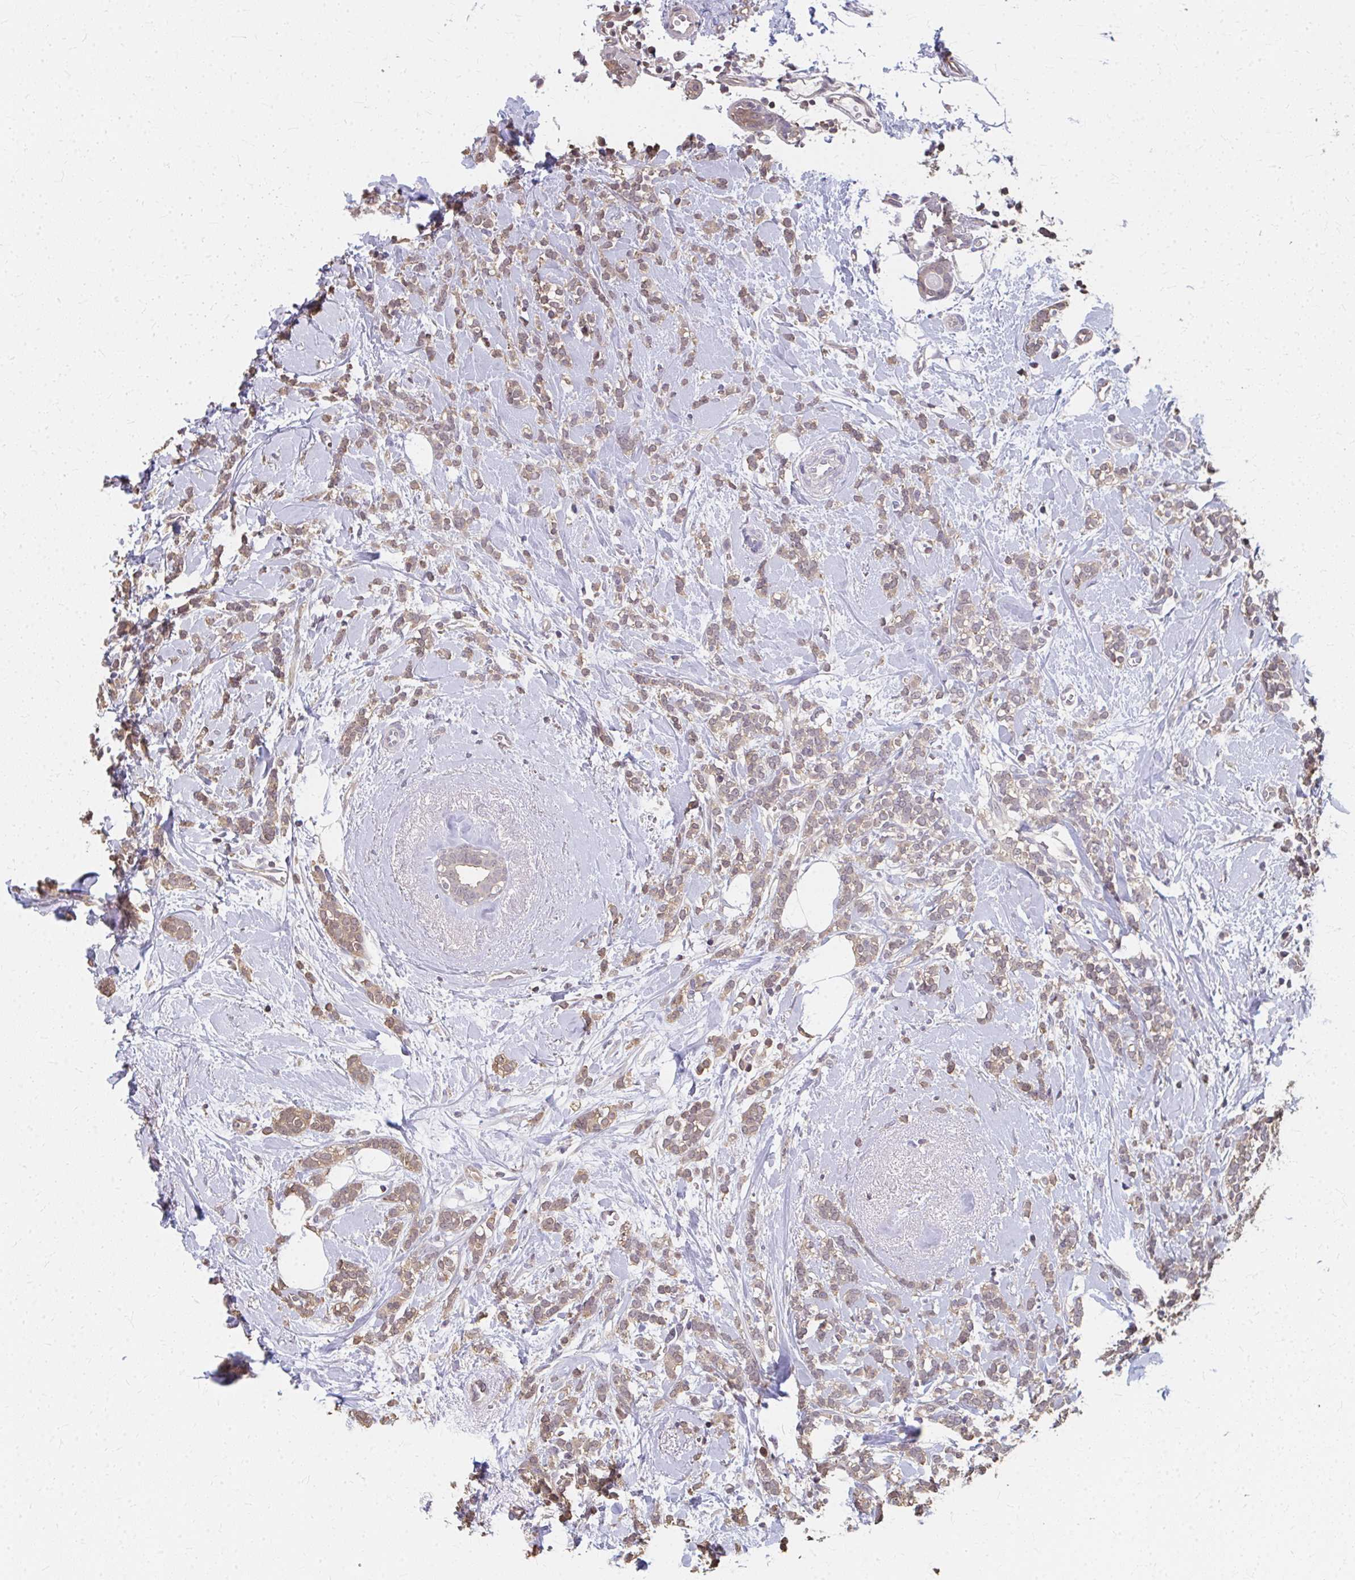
{"staining": {"intensity": "moderate", "quantity": ">75%", "location": "cytoplasmic/membranous"}, "tissue": "breast cancer", "cell_type": "Tumor cells", "image_type": "cancer", "snomed": [{"axis": "morphology", "description": "Lobular carcinoma"}, {"axis": "topography", "description": "Breast"}], "caption": "Immunohistochemical staining of human breast lobular carcinoma reveals medium levels of moderate cytoplasmic/membranous protein positivity in about >75% of tumor cells. (DAB IHC with brightfield microscopy, high magnification).", "gene": "RABGAP1L", "patient": {"sex": "female", "age": 59}}